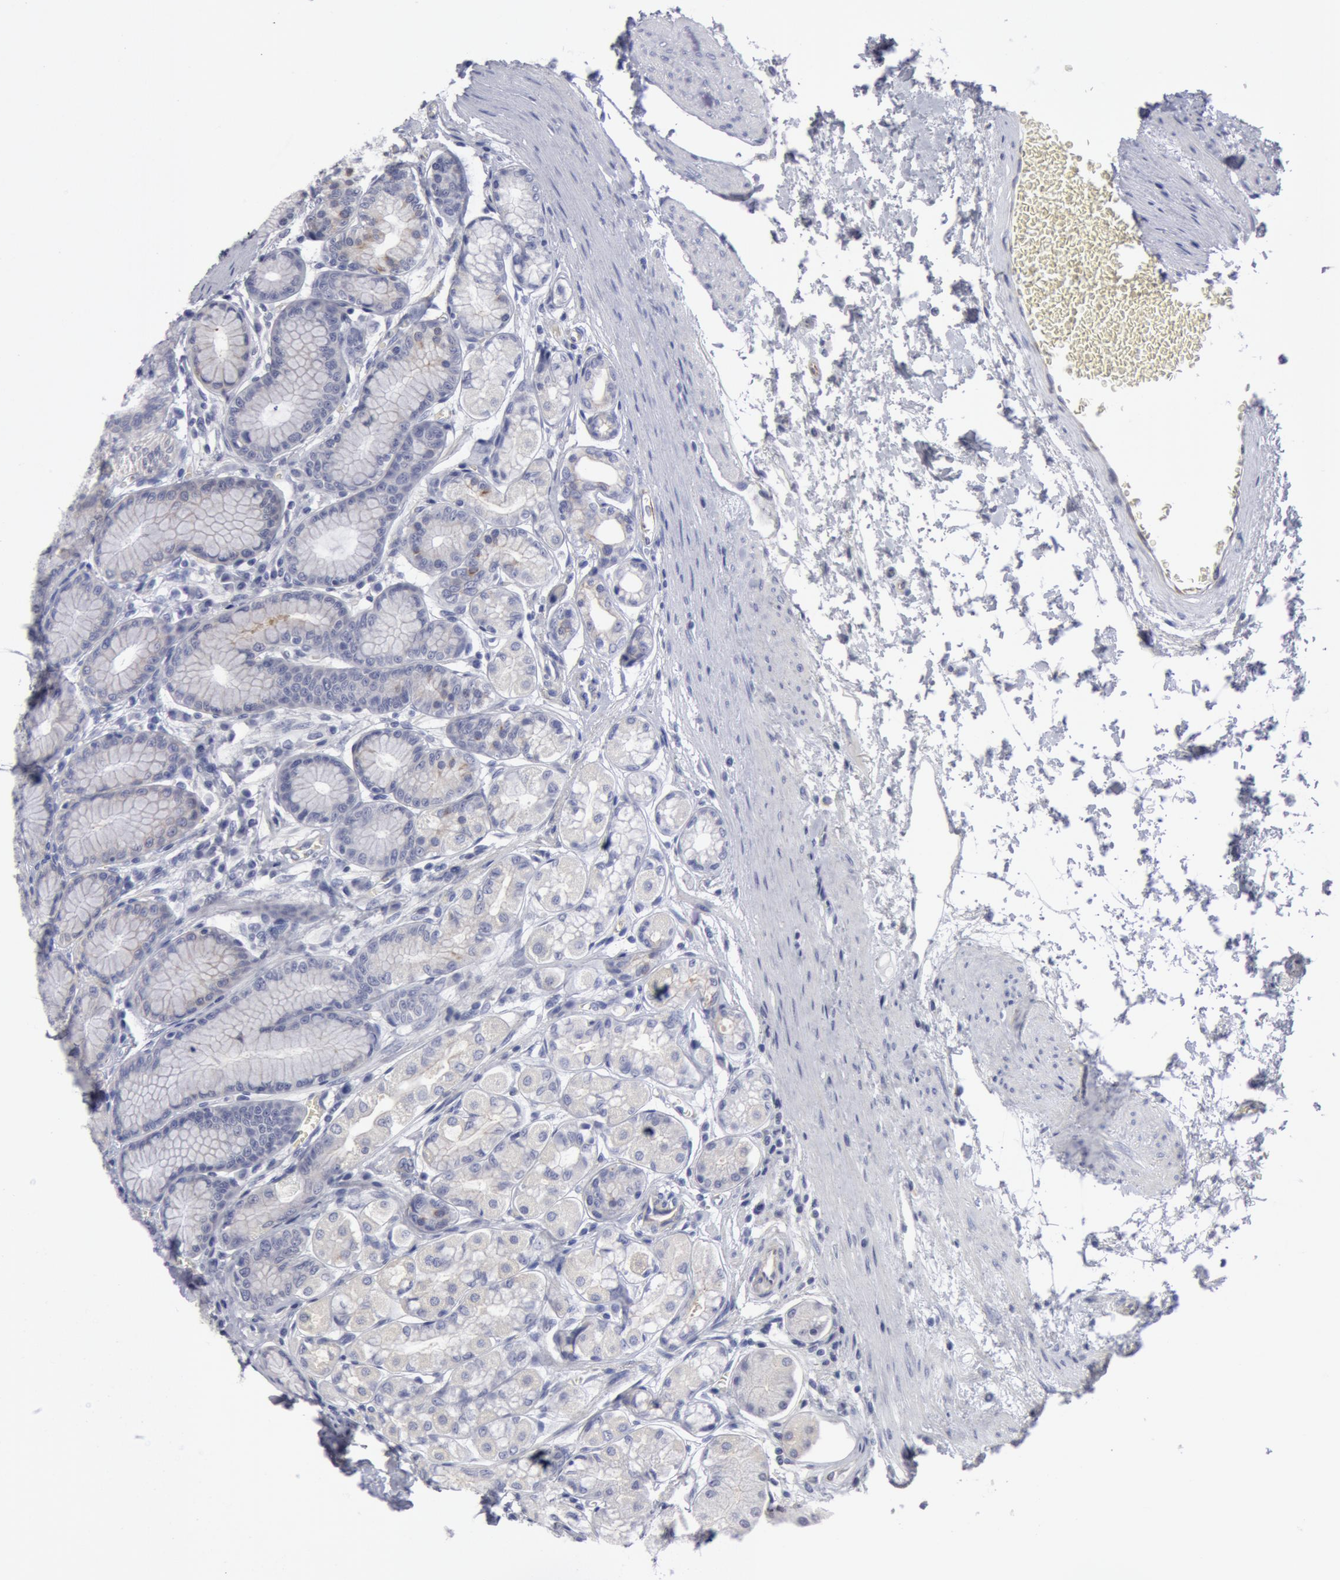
{"staining": {"intensity": "negative", "quantity": "none", "location": "none"}, "tissue": "stomach", "cell_type": "Glandular cells", "image_type": "normal", "snomed": [{"axis": "morphology", "description": "Normal tissue, NOS"}, {"axis": "topography", "description": "Stomach"}, {"axis": "topography", "description": "Stomach, lower"}], "caption": "IHC photomicrograph of unremarkable stomach stained for a protein (brown), which demonstrates no staining in glandular cells.", "gene": "SMC1B", "patient": {"sex": "male", "age": 76}}